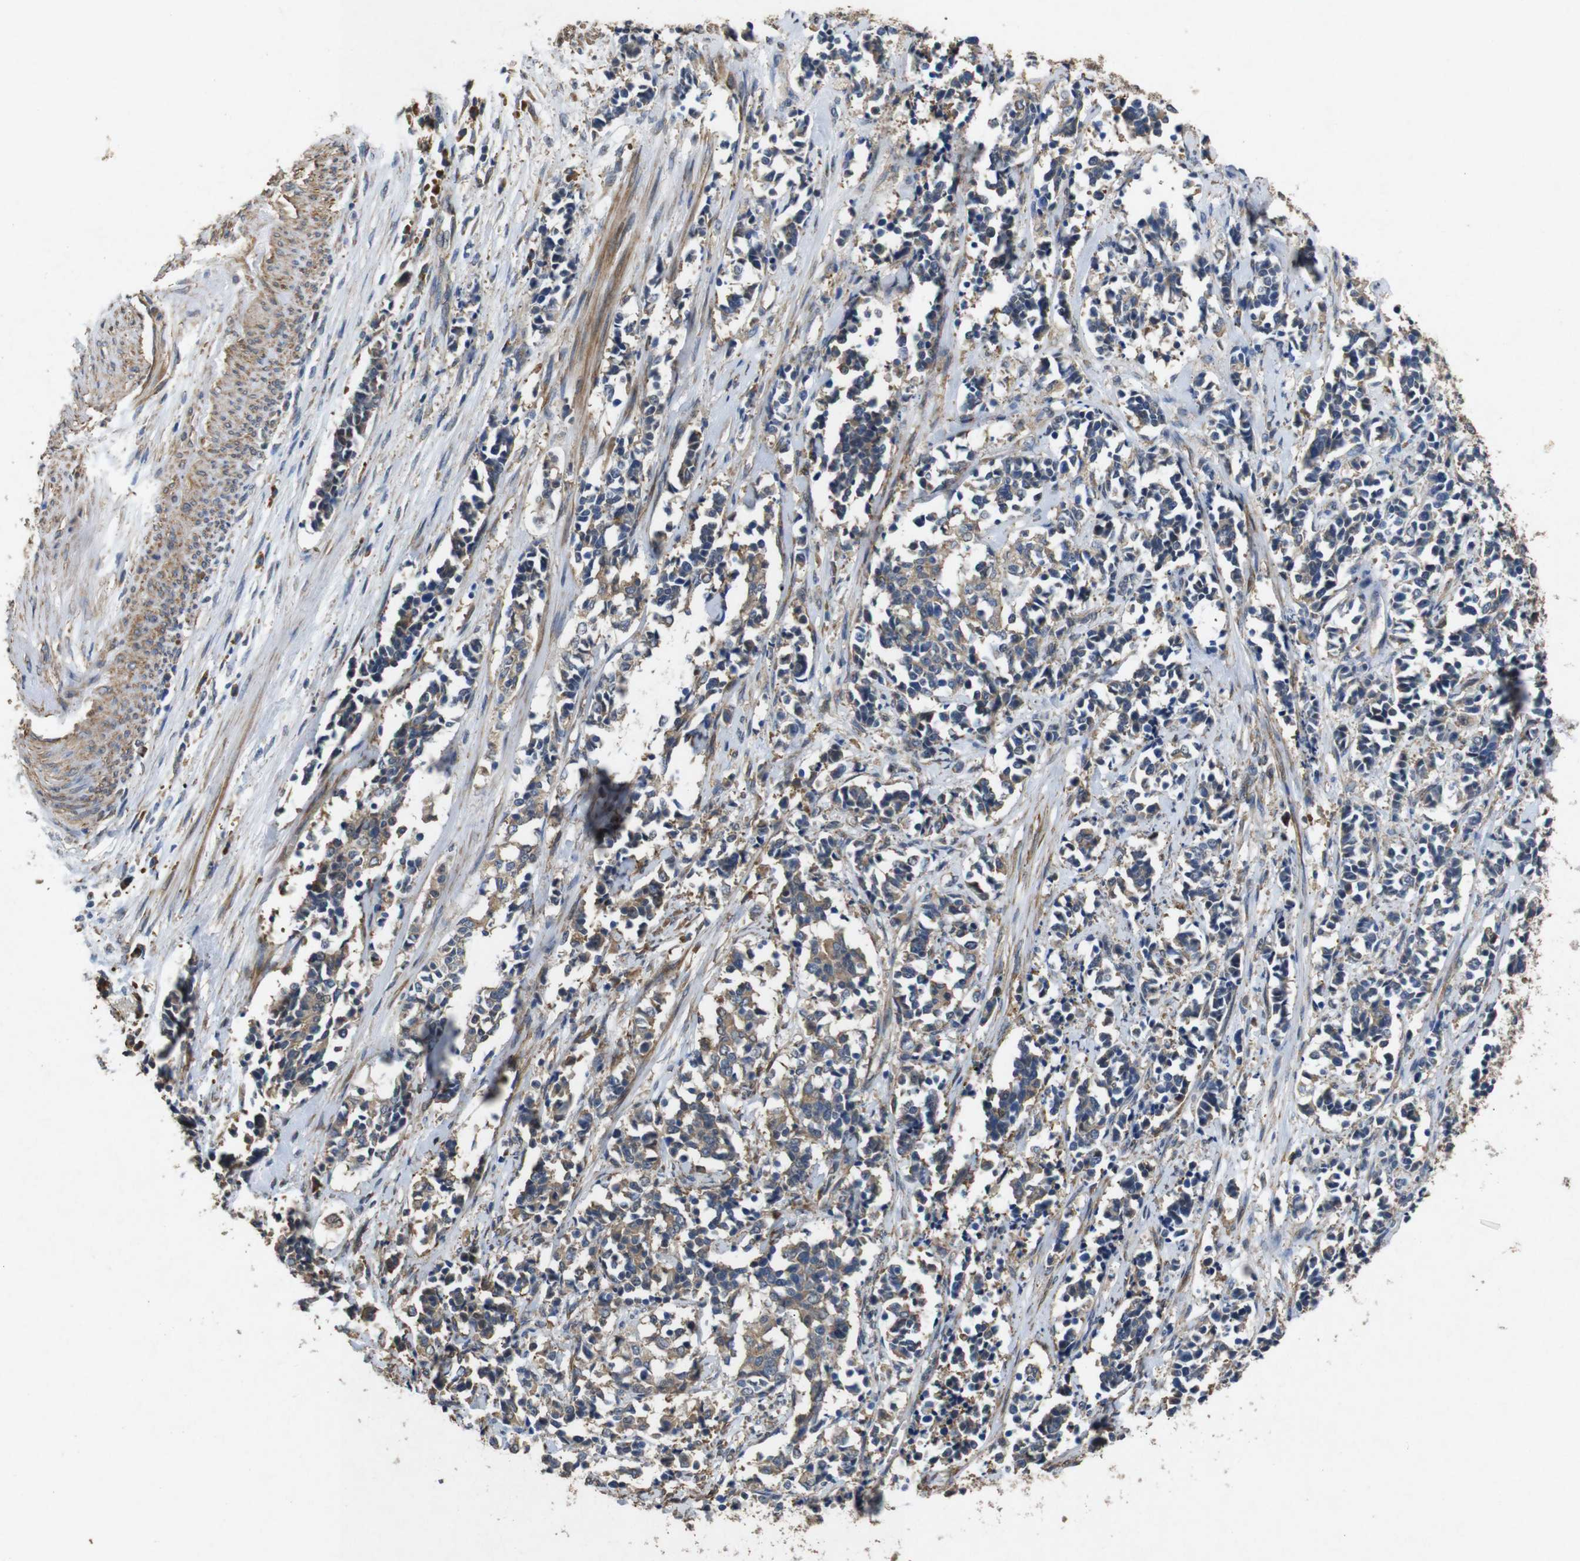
{"staining": {"intensity": "moderate", "quantity": "25%-75%", "location": "cytoplasmic/membranous"}, "tissue": "cervical cancer", "cell_type": "Tumor cells", "image_type": "cancer", "snomed": [{"axis": "morphology", "description": "Squamous cell carcinoma, NOS"}, {"axis": "topography", "description": "Cervix"}], "caption": "A micrograph of human squamous cell carcinoma (cervical) stained for a protein displays moderate cytoplasmic/membranous brown staining in tumor cells.", "gene": "BNIP3", "patient": {"sex": "female", "age": 35}}